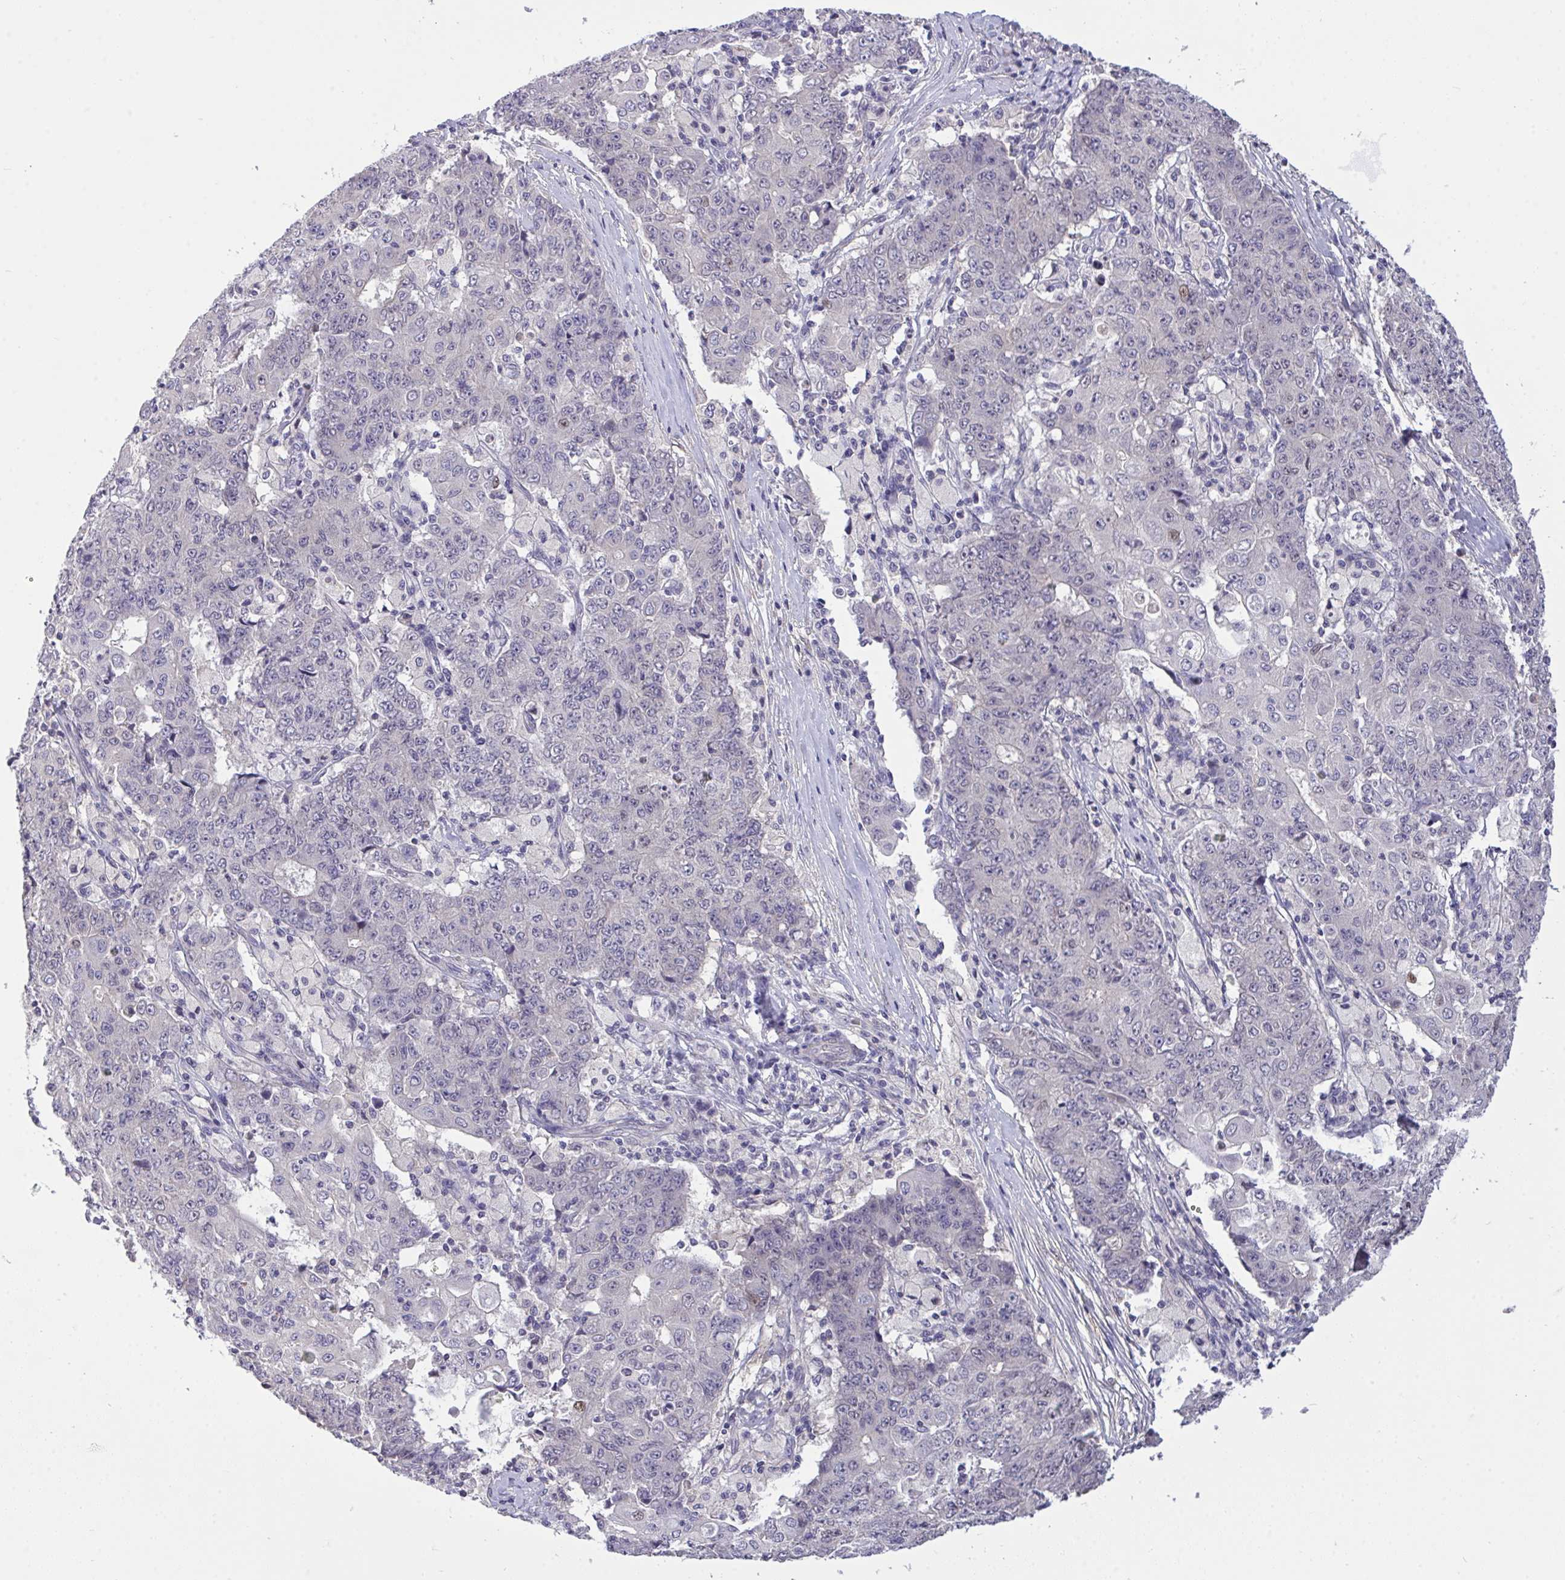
{"staining": {"intensity": "negative", "quantity": "none", "location": "none"}, "tissue": "ovarian cancer", "cell_type": "Tumor cells", "image_type": "cancer", "snomed": [{"axis": "morphology", "description": "Carcinoma, endometroid"}, {"axis": "topography", "description": "Ovary"}], "caption": "IHC of human ovarian cancer displays no positivity in tumor cells. The staining is performed using DAB (3,3'-diaminobenzidine) brown chromogen with nuclei counter-stained in using hematoxylin.", "gene": "C19orf54", "patient": {"sex": "female", "age": 42}}